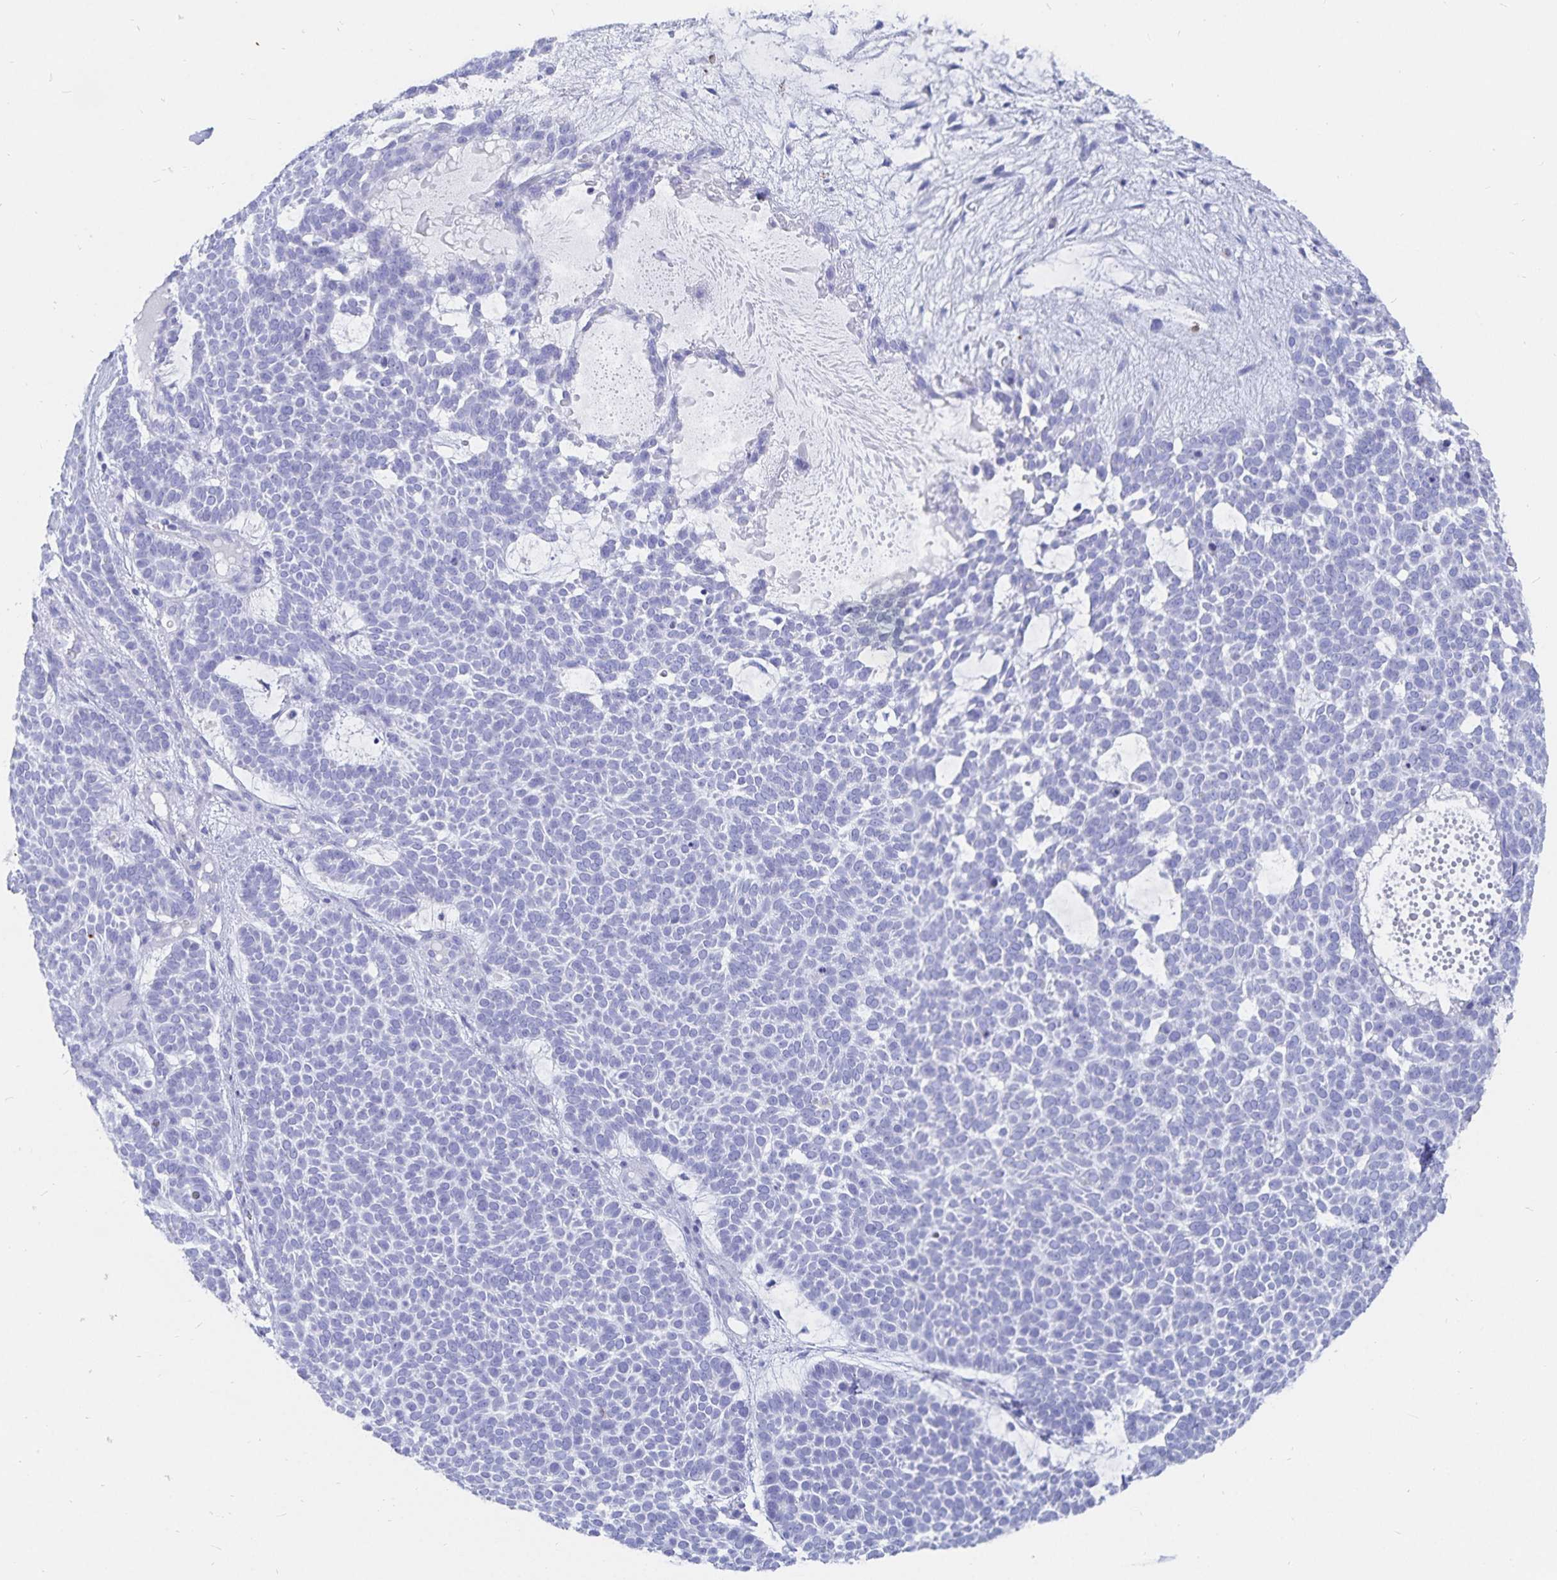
{"staining": {"intensity": "negative", "quantity": "none", "location": "none"}, "tissue": "skin cancer", "cell_type": "Tumor cells", "image_type": "cancer", "snomed": [{"axis": "morphology", "description": "Basal cell carcinoma"}, {"axis": "topography", "description": "Skin"}], "caption": "IHC of human skin cancer (basal cell carcinoma) shows no expression in tumor cells.", "gene": "INSL5", "patient": {"sex": "female", "age": 82}}